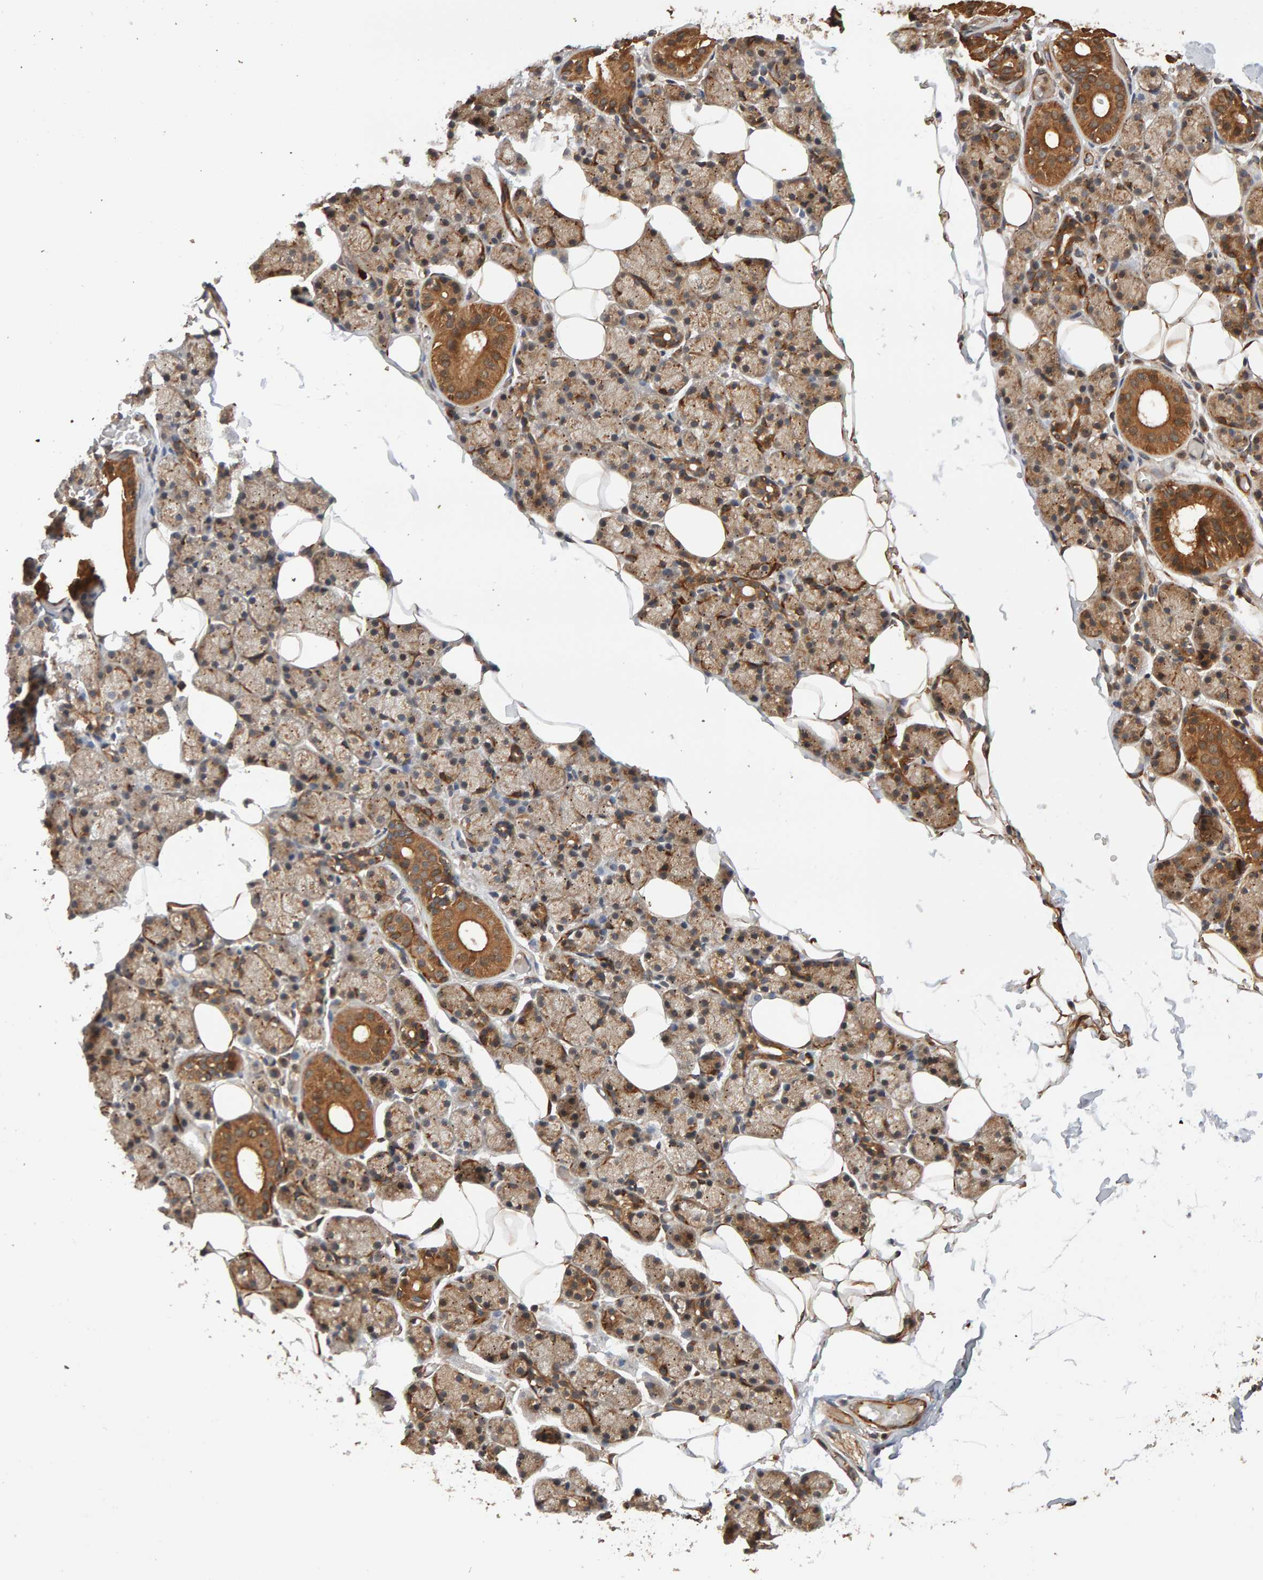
{"staining": {"intensity": "moderate", "quantity": ">75%", "location": "cytoplasmic/membranous"}, "tissue": "salivary gland", "cell_type": "Glandular cells", "image_type": "normal", "snomed": [{"axis": "morphology", "description": "Normal tissue, NOS"}, {"axis": "topography", "description": "Salivary gland"}], "caption": "Immunohistochemical staining of unremarkable human salivary gland shows >75% levels of moderate cytoplasmic/membranous protein positivity in approximately >75% of glandular cells.", "gene": "SYNRG", "patient": {"sex": "female", "age": 33}}